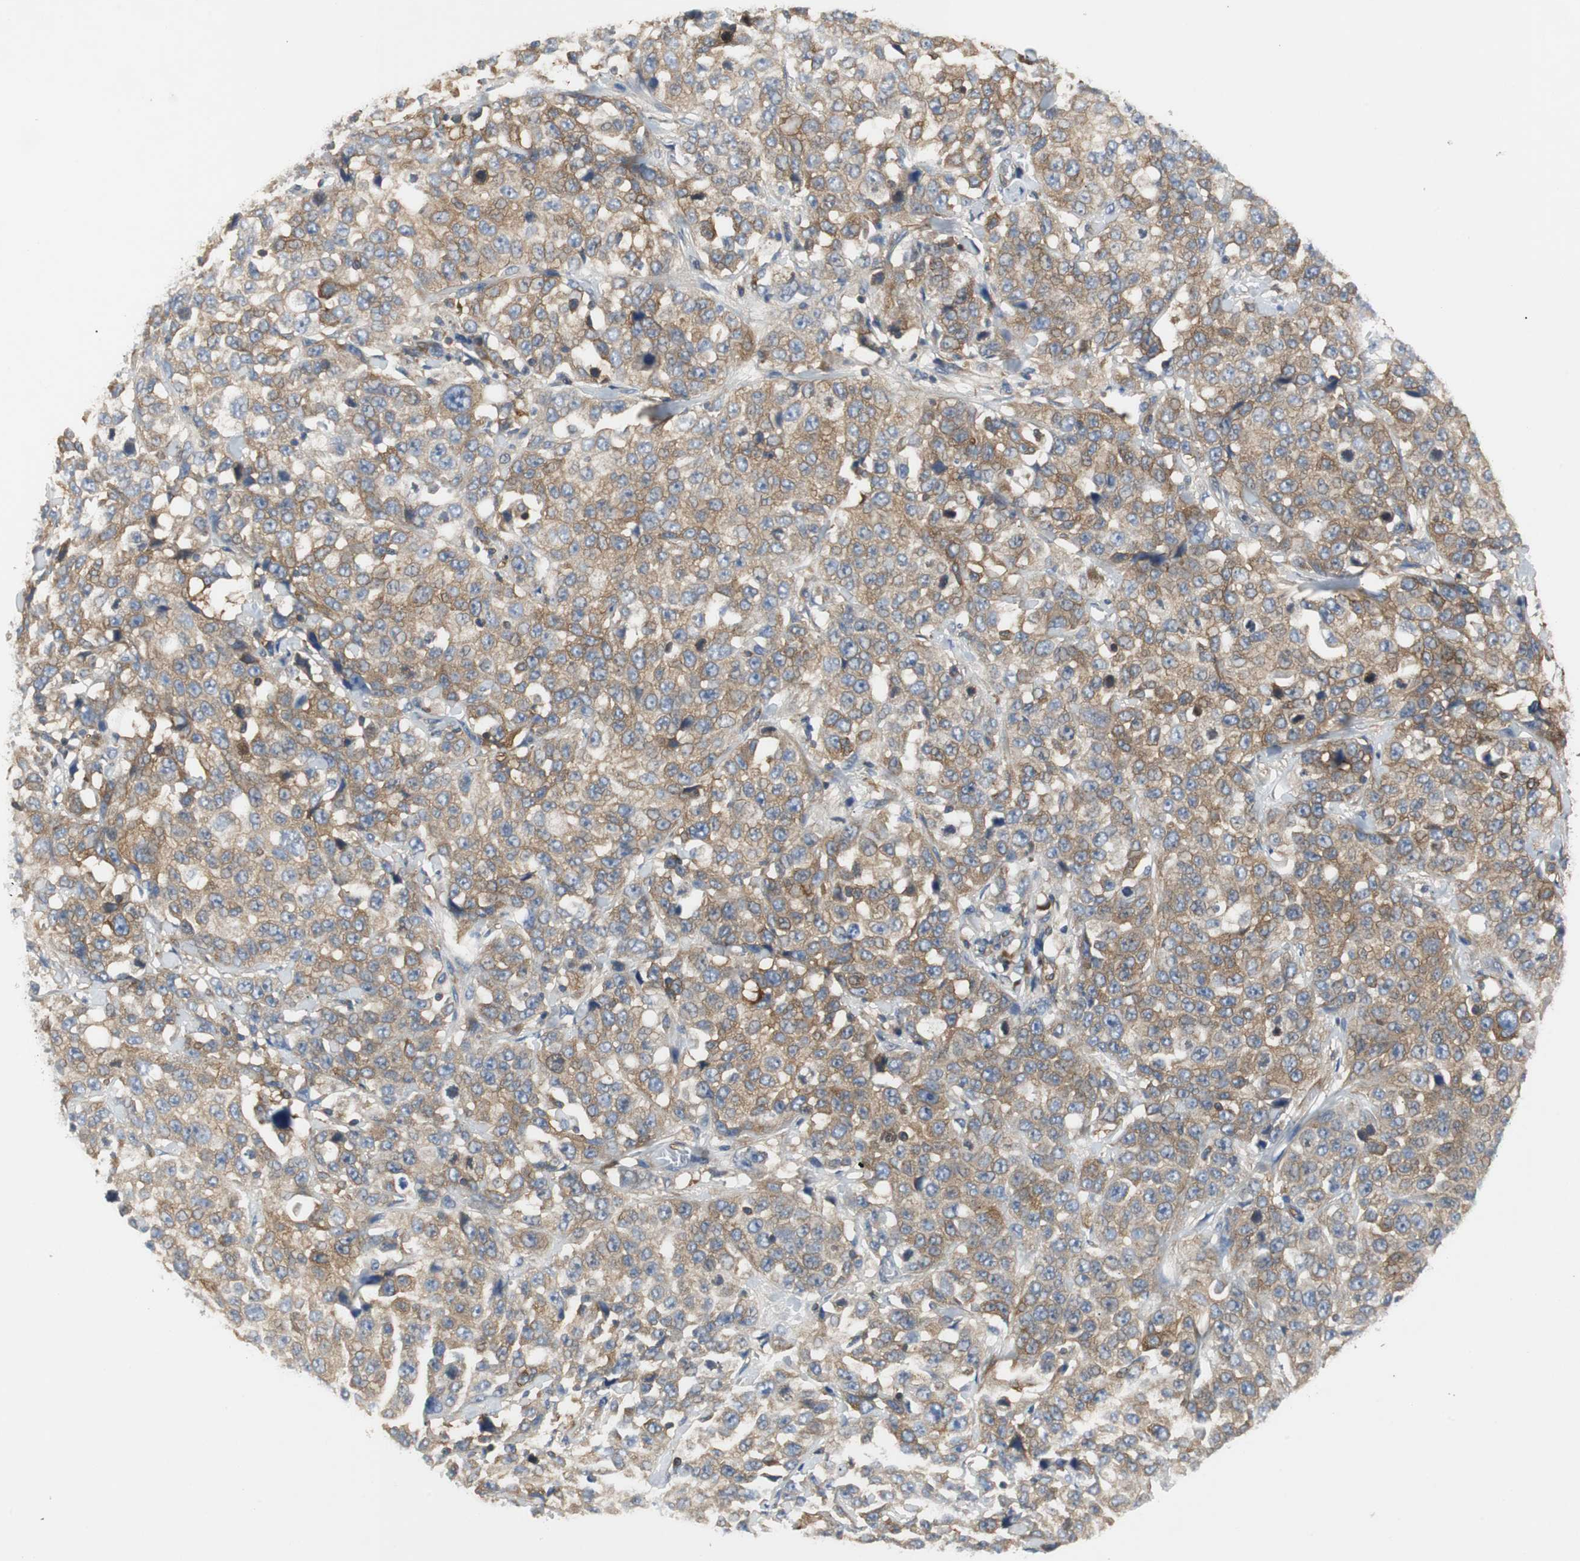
{"staining": {"intensity": "moderate", "quantity": ">75%", "location": "cytoplasmic/membranous"}, "tissue": "stomach cancer", "cell_type": "Tumor cells", "image_type": "cancer", "snomed": [{"axis": "morphology", "description": "Normal tissue, NOS"}, {"axis": "morphology", "description": "Adenocarcinoma, NOS"}, {"axis": "topography", "description": "Stomach"}], "caption": "IHC of stomach adenocarcinoma shows medium levels of moderate cytoplasmic/membranous expression in about >75% of tumor cells.", "gene": "GYS1", "patient": {"sex": "male", "age": 48}}